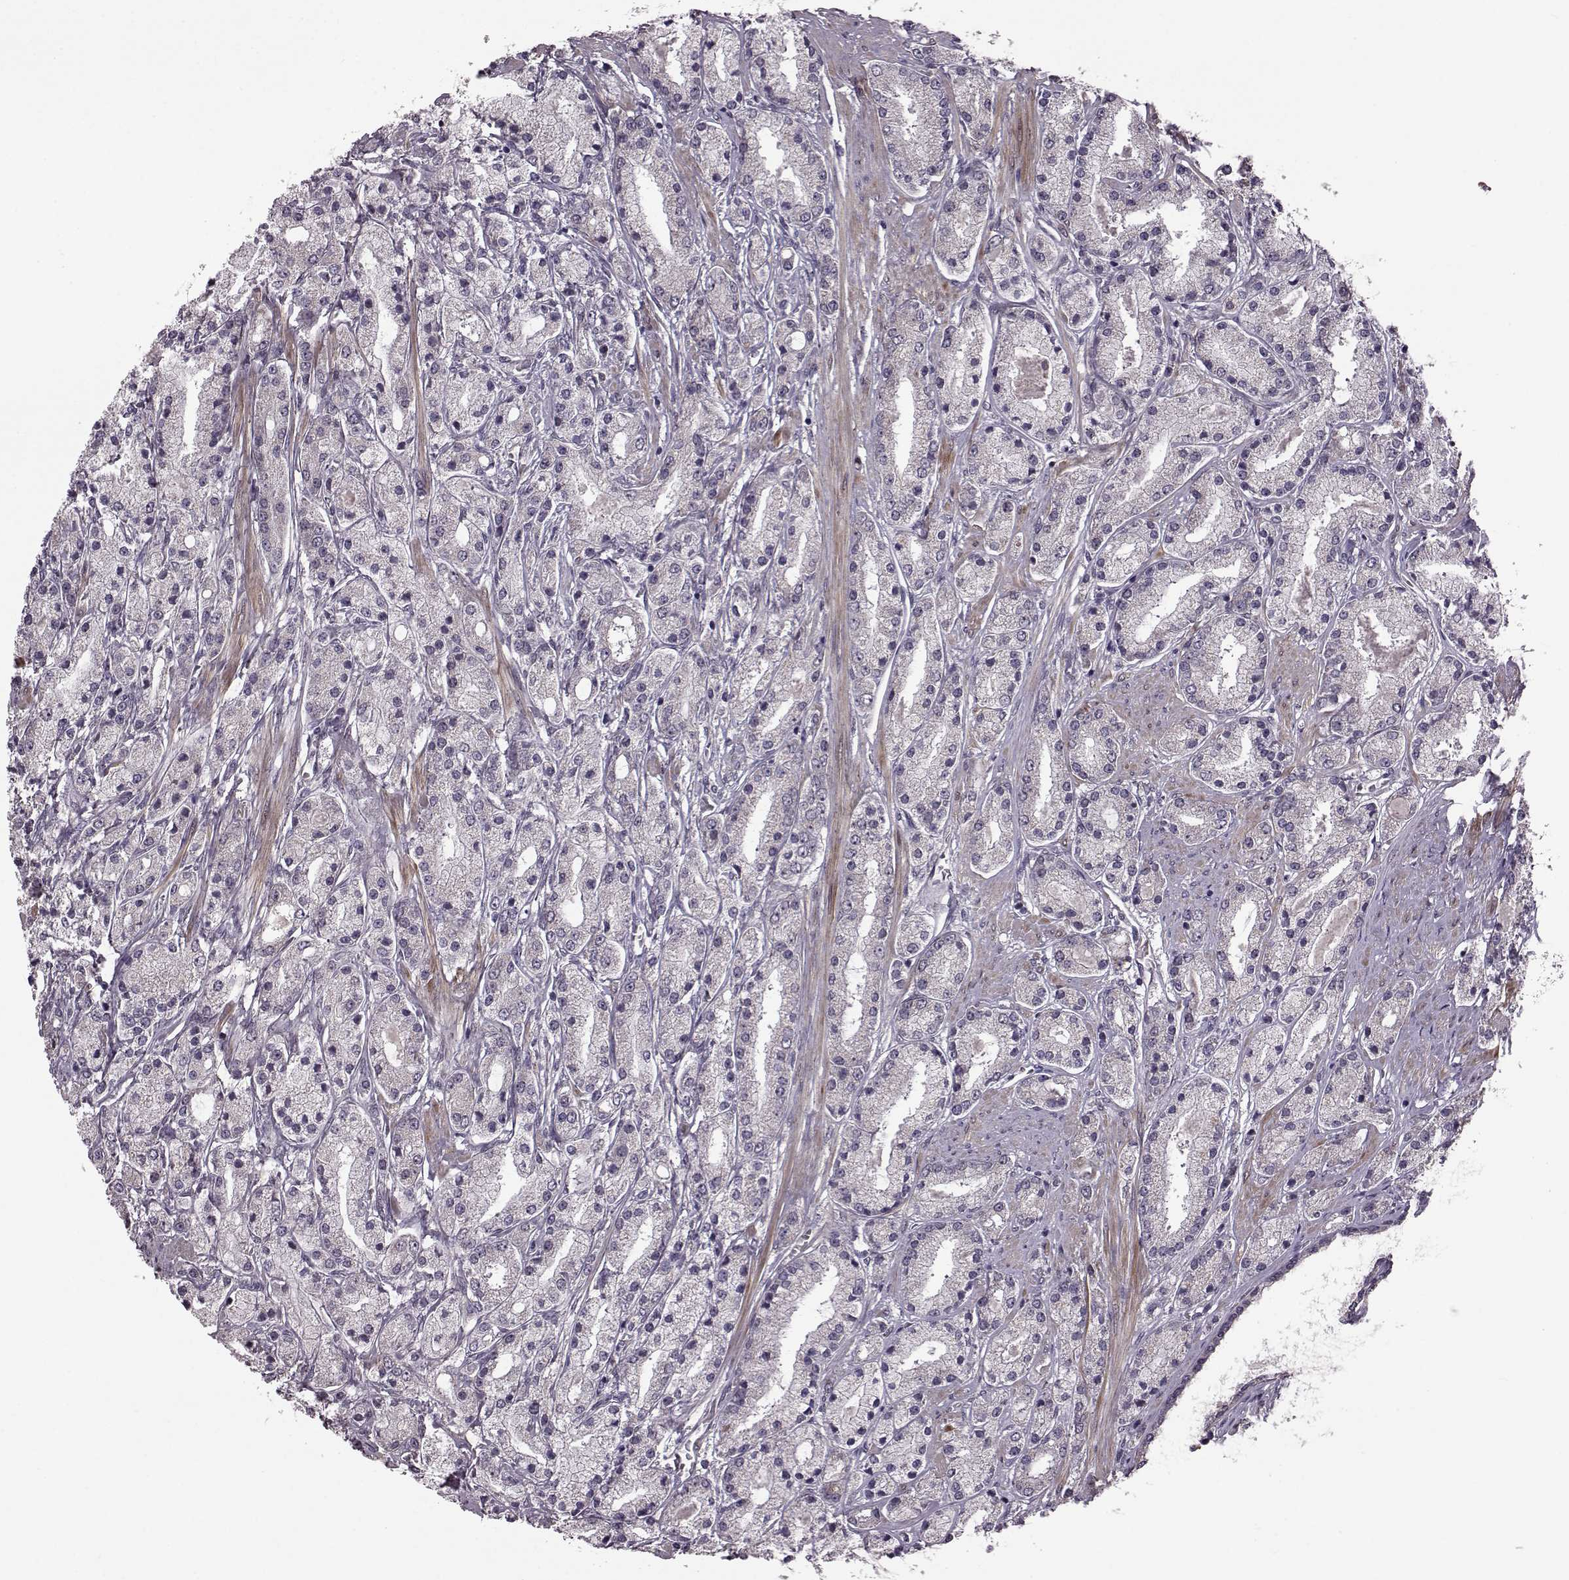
{"staining": {"intensity": "negative", "quantity": "none", "location": "none"}, "tissue": "prostate cancer", "cell_type": "Tumor cells", "image_type": "cancer", "snomed": [{"axis": "morphology", "description": "Adenocarcinoma, High grade"}, {"axis": "topography", "description": "Prostate"}], "caption": "A micrograph of human adenocarcinoma (high-grade) (prostate) is negative for staining in tumor cells.", "gene": "SYNPO", "patient": {"sex": "male", "age": 67}}